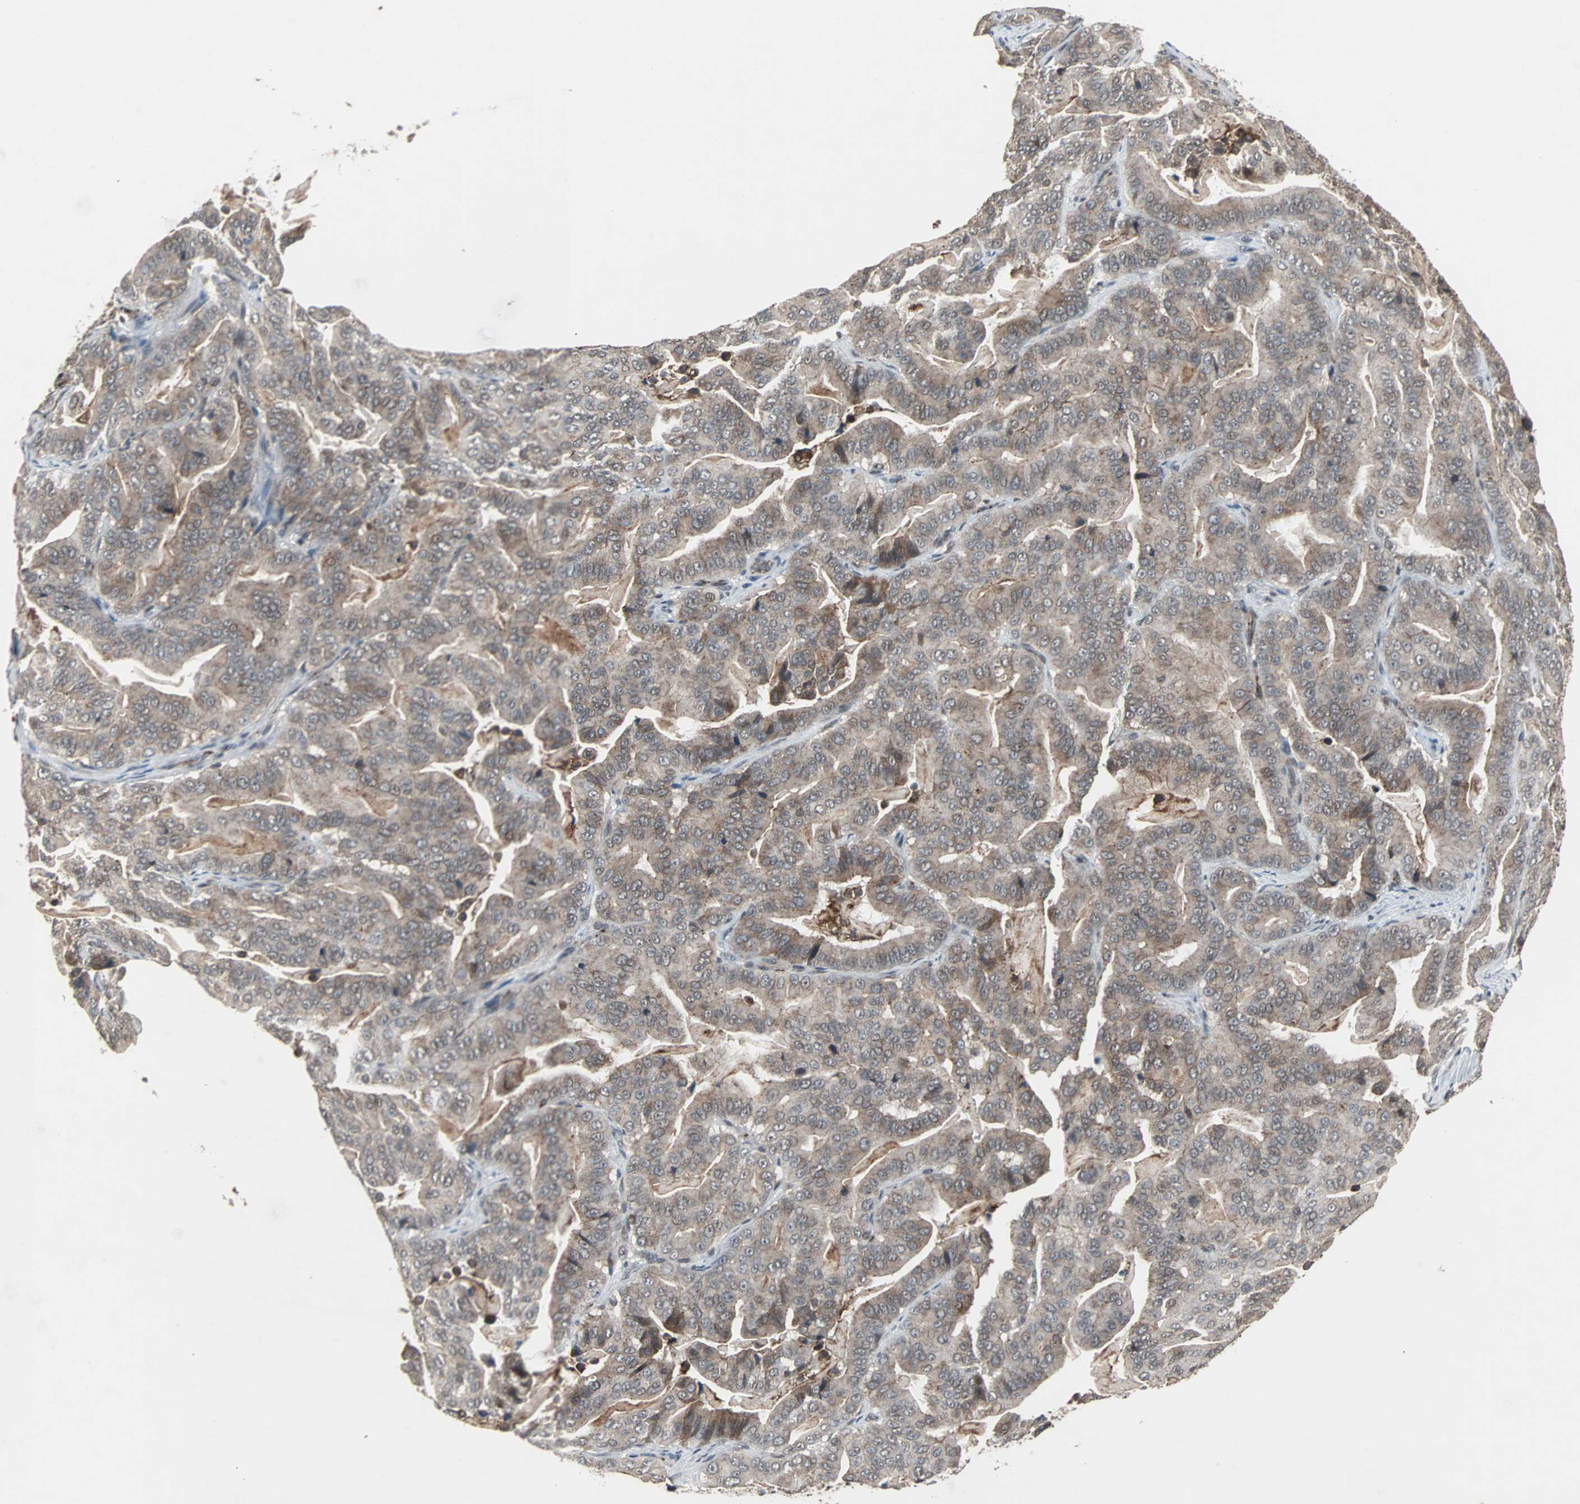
{"staining": {"intensity": "moderate", "quantity": ">75%", "location": "cytoplasmic/membranous"}, "tissue": "pancreatic cancer", "cell_type": "Tumor cells", "image_type": "cancer", "snomed": [{"axis": "morphology", "description": "Adenocarcinoma, NOS"}, {"axis": "topography", "description": "Pancreas"}], "caption": "A photomicrograph of pancreatic cancer (adenocarcinoma) stained for a protein reveals moderate cytoplasmic/membranous brown staining in tumor cells.", "gene": "LSR", "patient": {"sex": "male", "age": 63}}